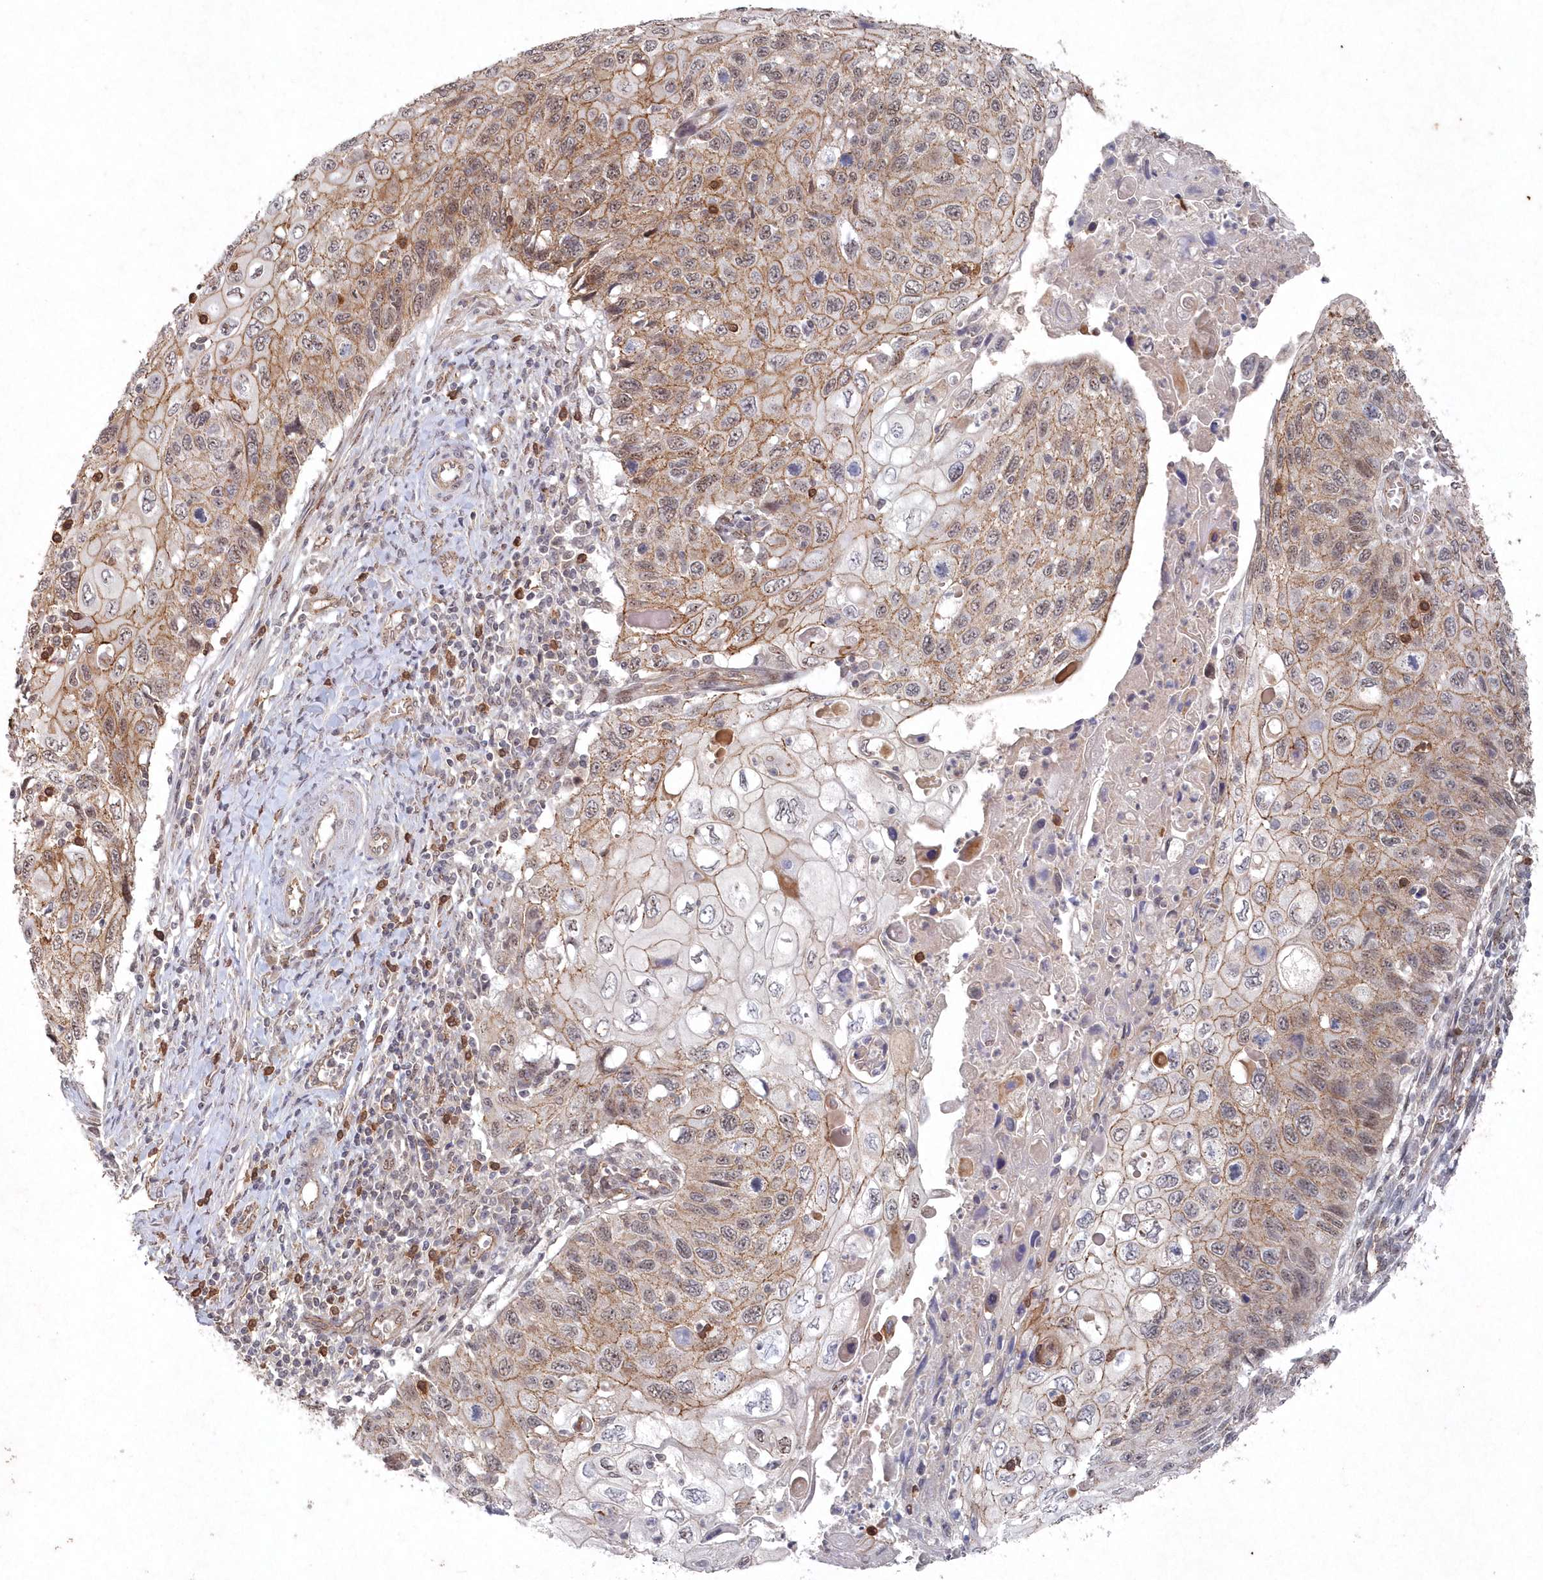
{"staining": {"intensity": "moderate", "quantity": ">75%", "location": "cytoplasmic/membranous"}, "tissue": "cervical cancer", "cell_type": "Tumor cells", "image_type": "cancer", "snomed": [{"axis": "morphology", "description": "Squamous cell carcinoma, NOS"}, {"axis": "topography", "description": "Cervix"}], "caption": "Tumor cells reveal medium levels of moderate cytoplasmic/membranous positivity in about >75% of cells in cervical cancer (squamous cell carcinoma).", "gene": "VSIG2", "patient": {"sex": "female", "age": 70}}